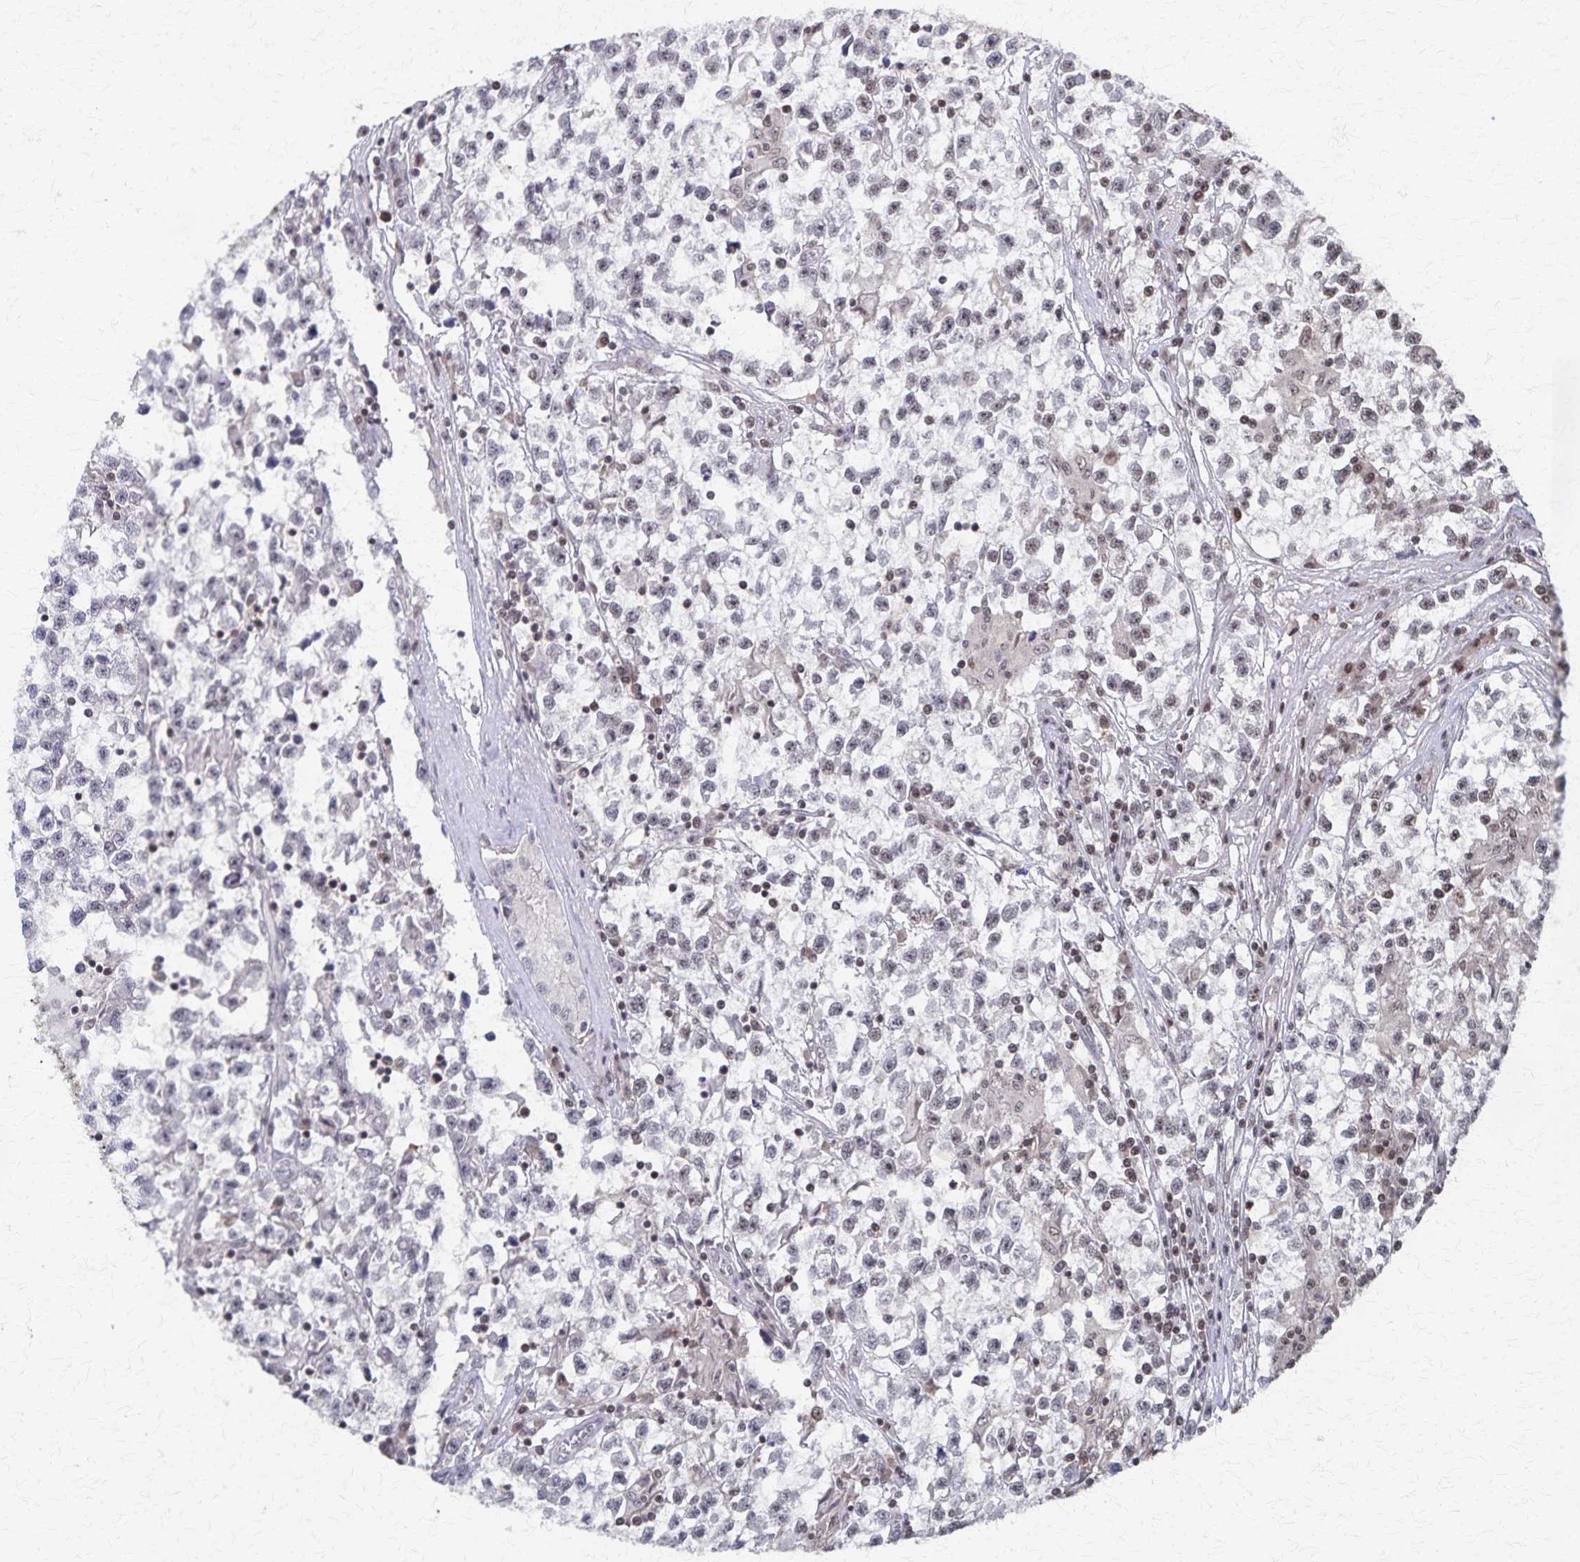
{"staining": {"intensity": "weak", "quantity": "<25%", "location": "nuclear"}, "tissue": "testis cancer", "cell_type": "Tumor cells", "image_type": "cancer", "snomed": [{"axis": "morphology", "description": "Seminoma, NOS"}, {"axis": "topography", "description": "Testis"}], "caption": "Testis cancer (seminoma) was stained to show a protein in brown. There is no significant positivity in tumor cells. The staining was performed using DAB (3,3'-diaminobenzidine) to visualize the protein expression in brown, while the nuclei were stained in blue with hematoxylin (Magnification: 20x).", "gene": "GTF2B", "patient": {"sex": "male", "age": 31}}